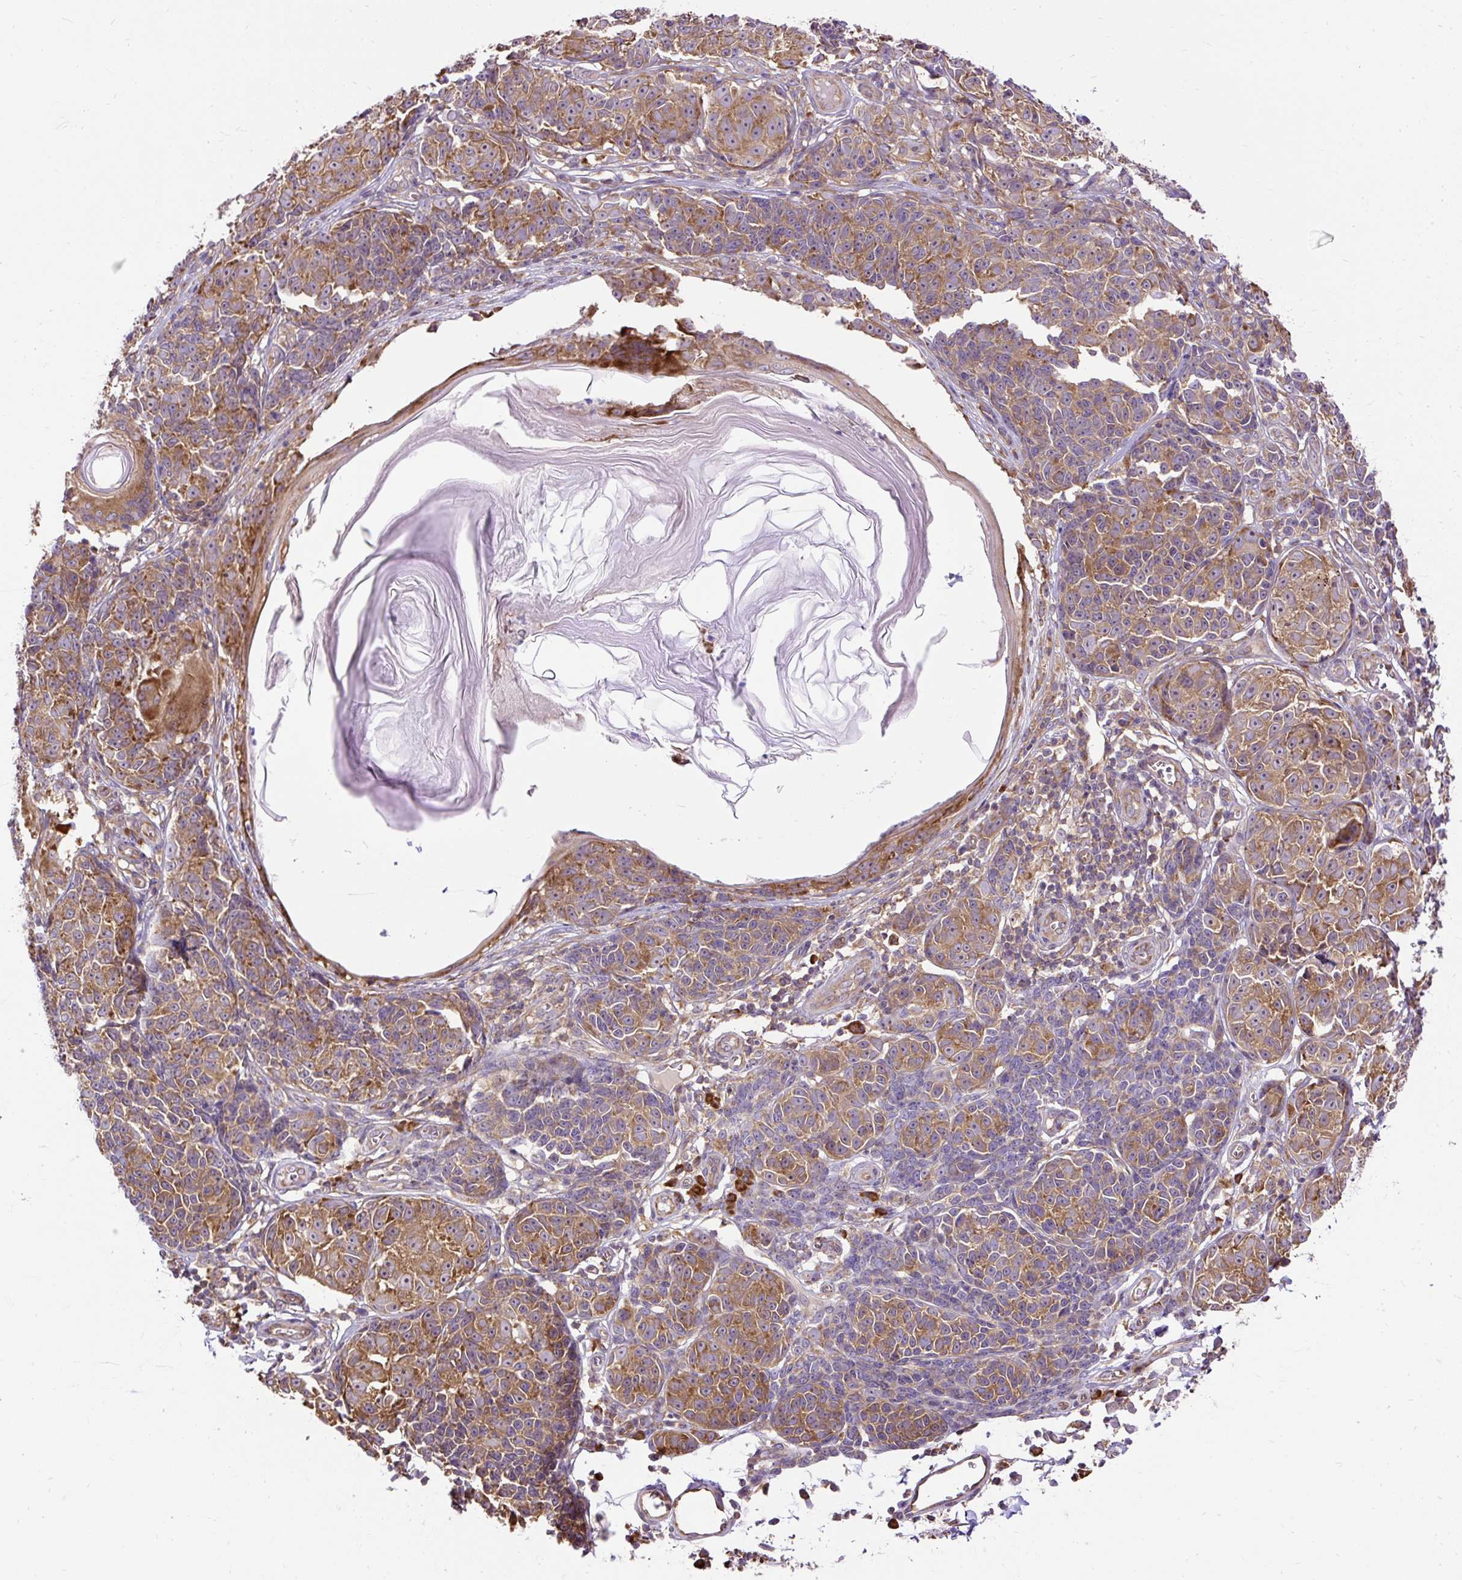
{"staining": {"intensity": "moderate", "quantity": ">75%", "location": "cytoplasmic/membranous"}, "tissue": "melanoma", "cell_type": "Tumor cells", "image_type": "cancer", "snomed": [{"axis": "morphology", "description": "Malignant melanoma, NOS"}, {"axis": "topography", "description": "Skin"}], "caption": "Moderate cytoplasmic/membranous protein positivity is appreciated in approximately >75% of tumor cells in malignant melanoma.", "gene": "RPS5", "patient": {"sex": "male", "age": 73}}